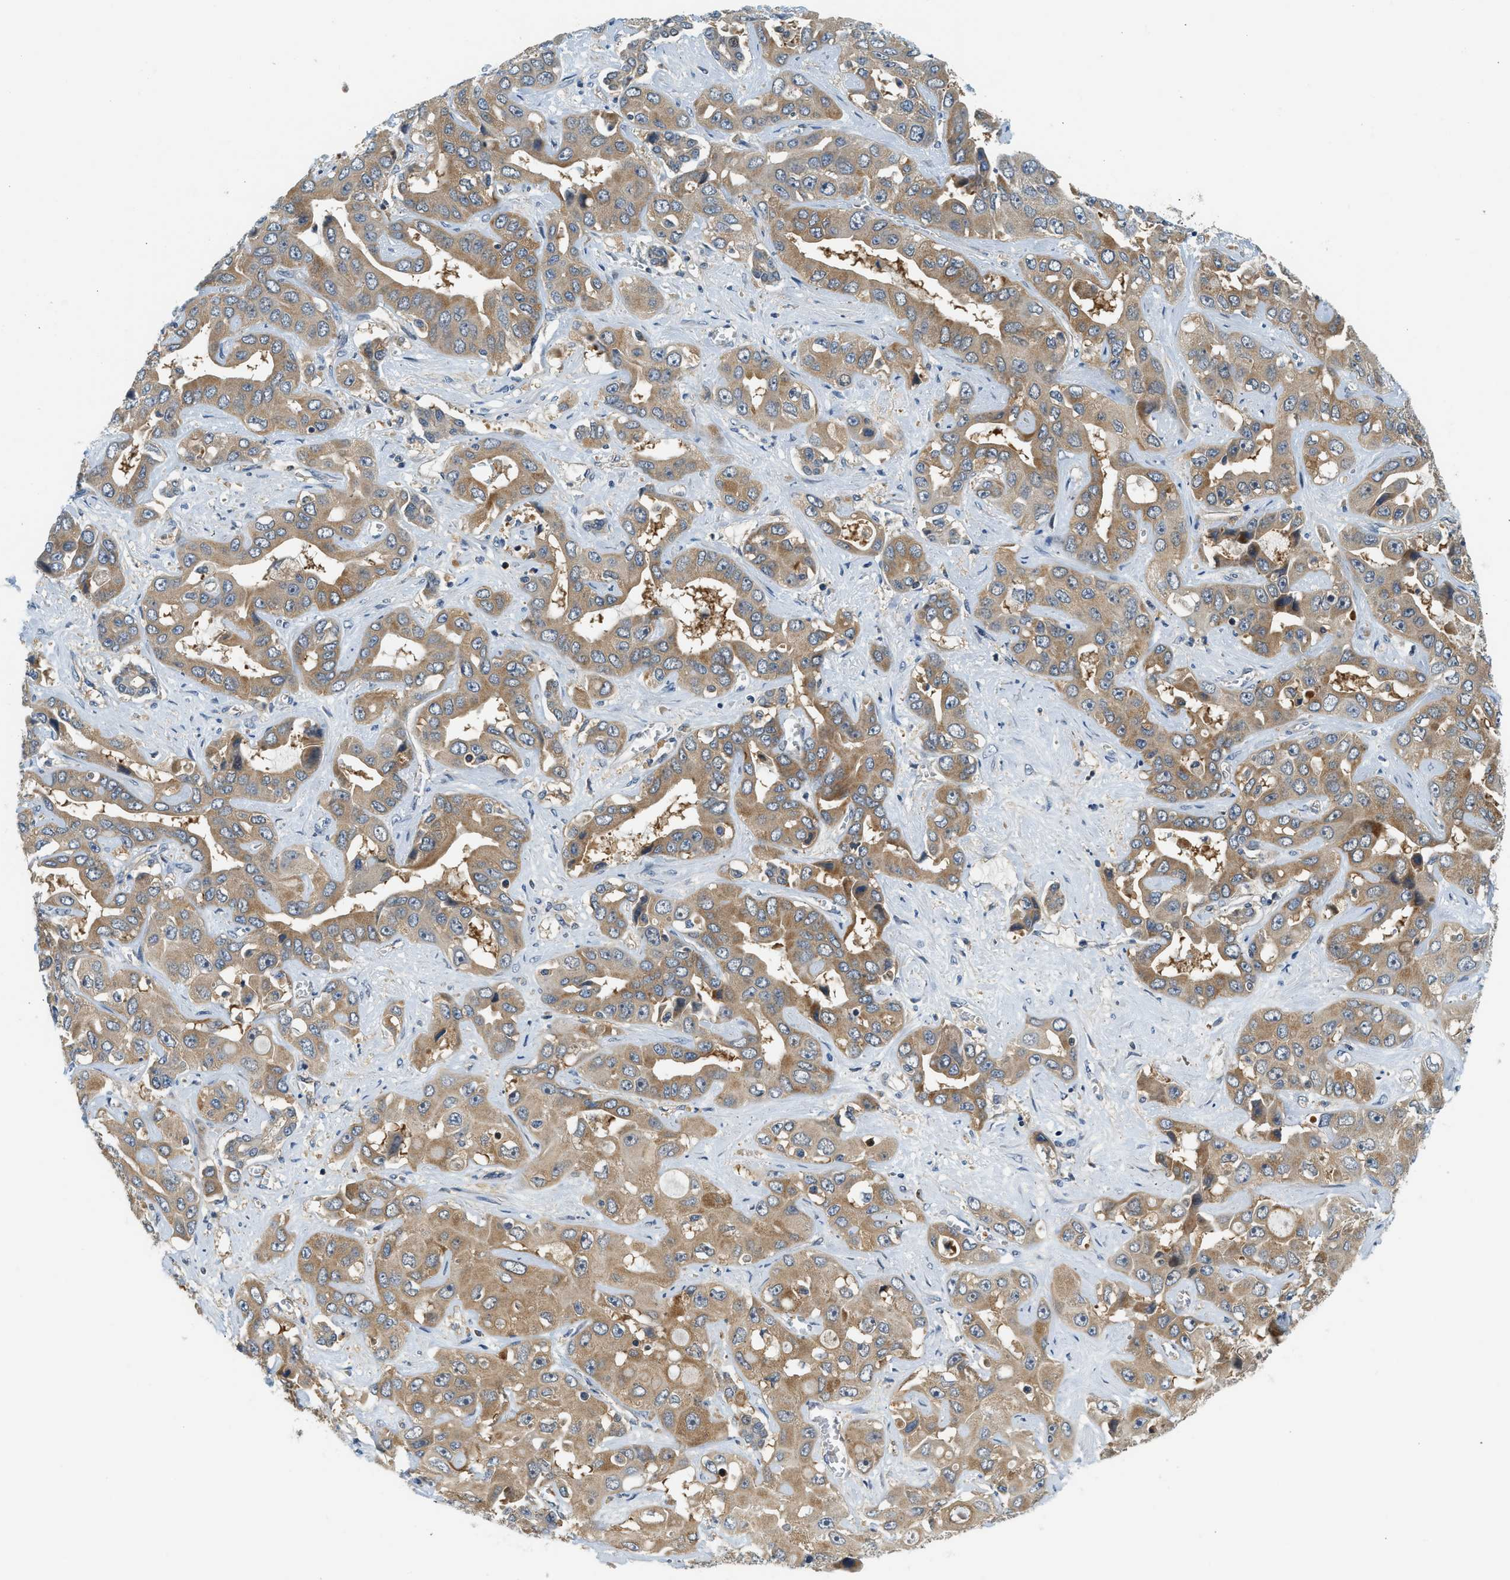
{"staining": {"intensity": "moderate", "quantity": ">75%", "location": "cytoplasmic/membranous"}, "tissue": "liver cancer", "cell_type": "Tumor cells", "image_type": "cancer", "snomed": [{"axis": "morphology", "description": "Cholangiocarcinoma"}, {"axis": "topography", "description": "Liver"}], "caption": "IHC micrograph of liver cholangiocarcinoma stained for a protein (brown), which shows medium levels of moderate cytoplasmic/membranous positivity in approximately >75% of tumor cells.", "gene": "KCNK1", "patient": {"sex": "female", "age": 52}}